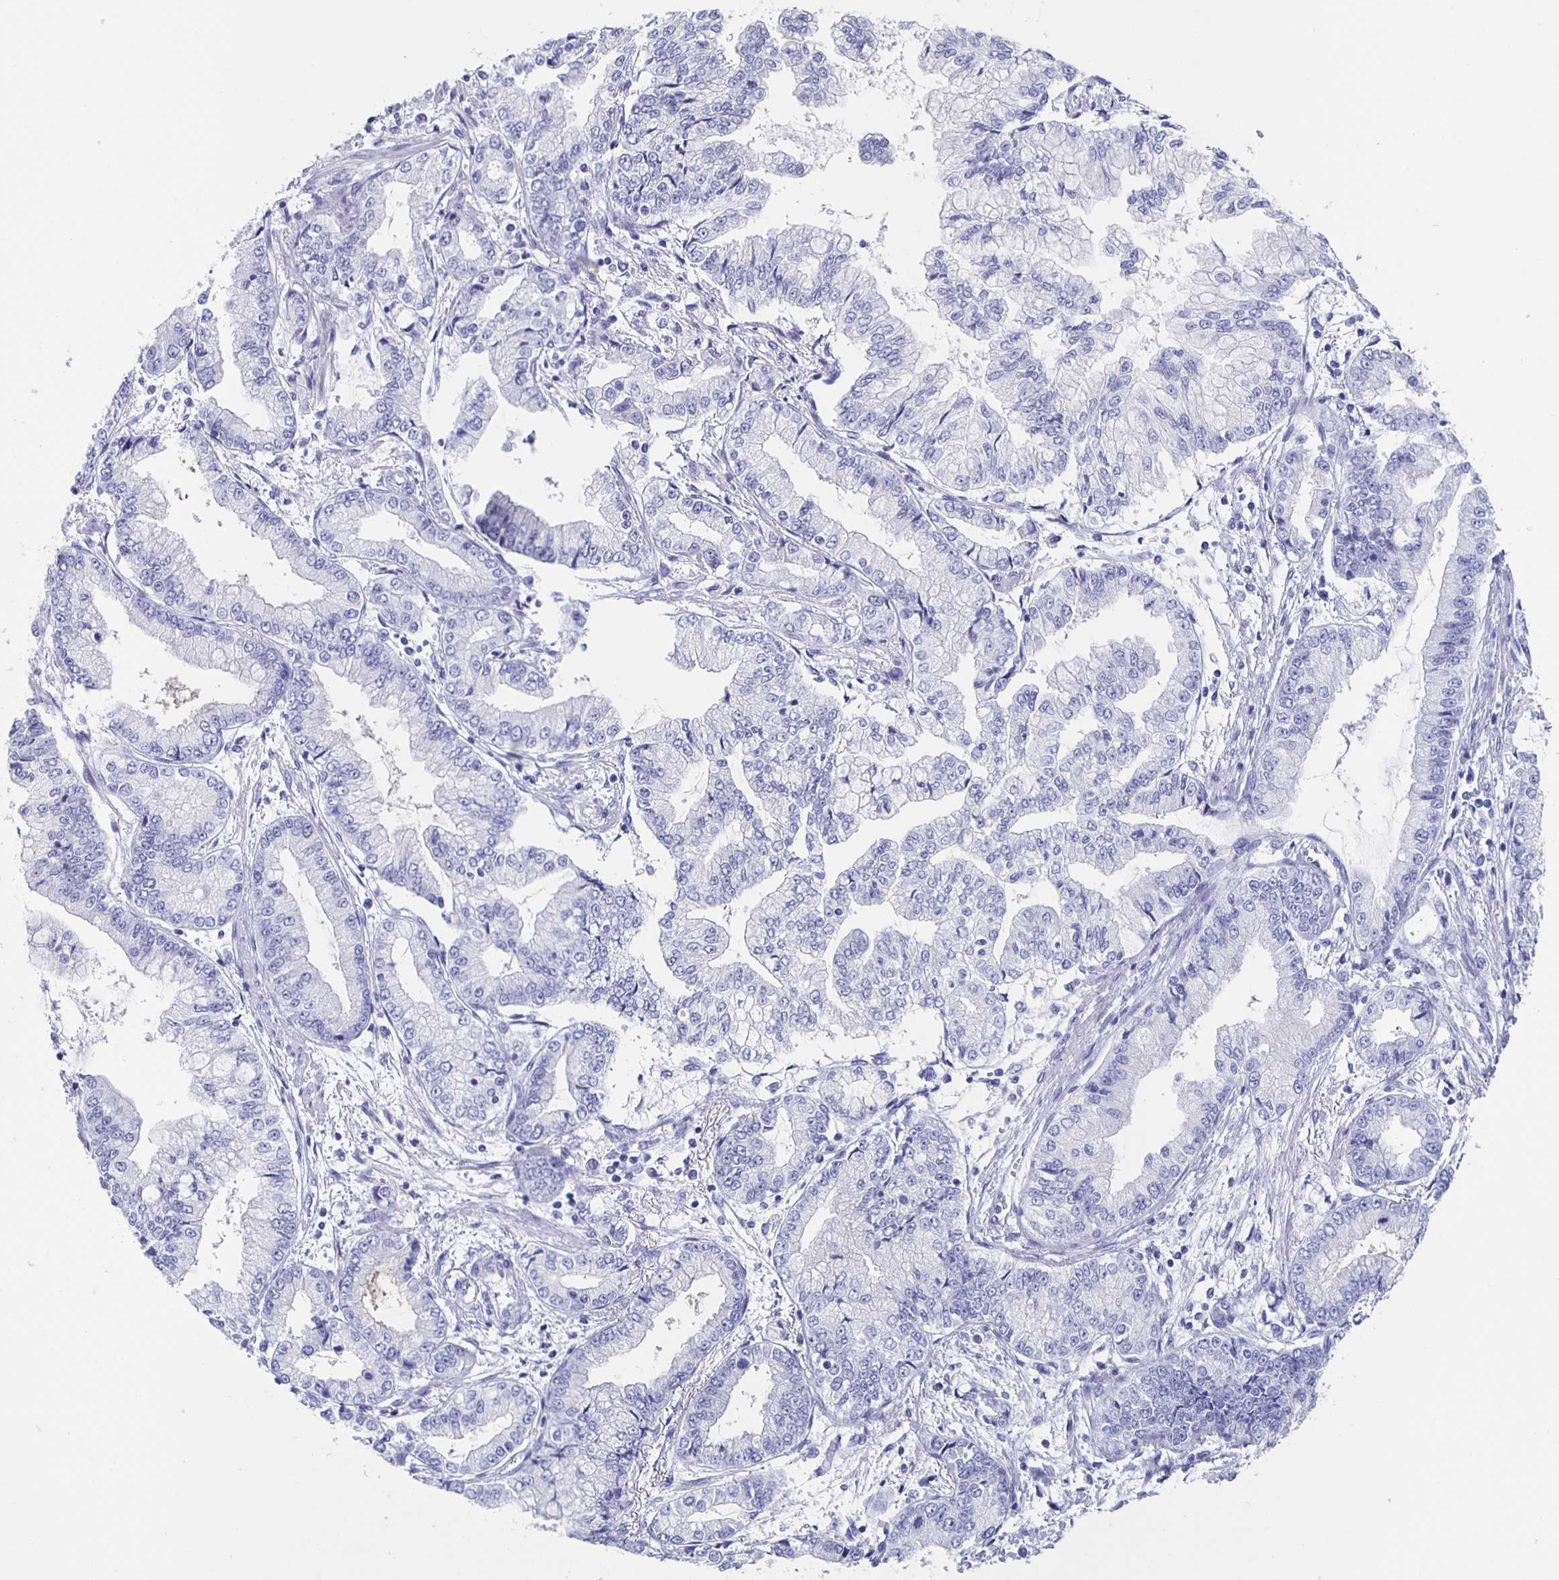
{"staining": {"intensity": "negative", "quantity": "none", "location": "none"}, "tissue": "stomach cancer", "cell_type": "Tumor cells", "image_type": "cancer", "snomed": [{"axis": "morphology", "description": "Adenocarcinoma, NOS"}, {"axis": "topography", "description": "Stomach, upper"}], "caption": "Tumor cells are negative for protein expression in human adenocarcinoma (stomach).", "gene": "SLC34A2", "patient": {"sex": "female", "age": 74}}